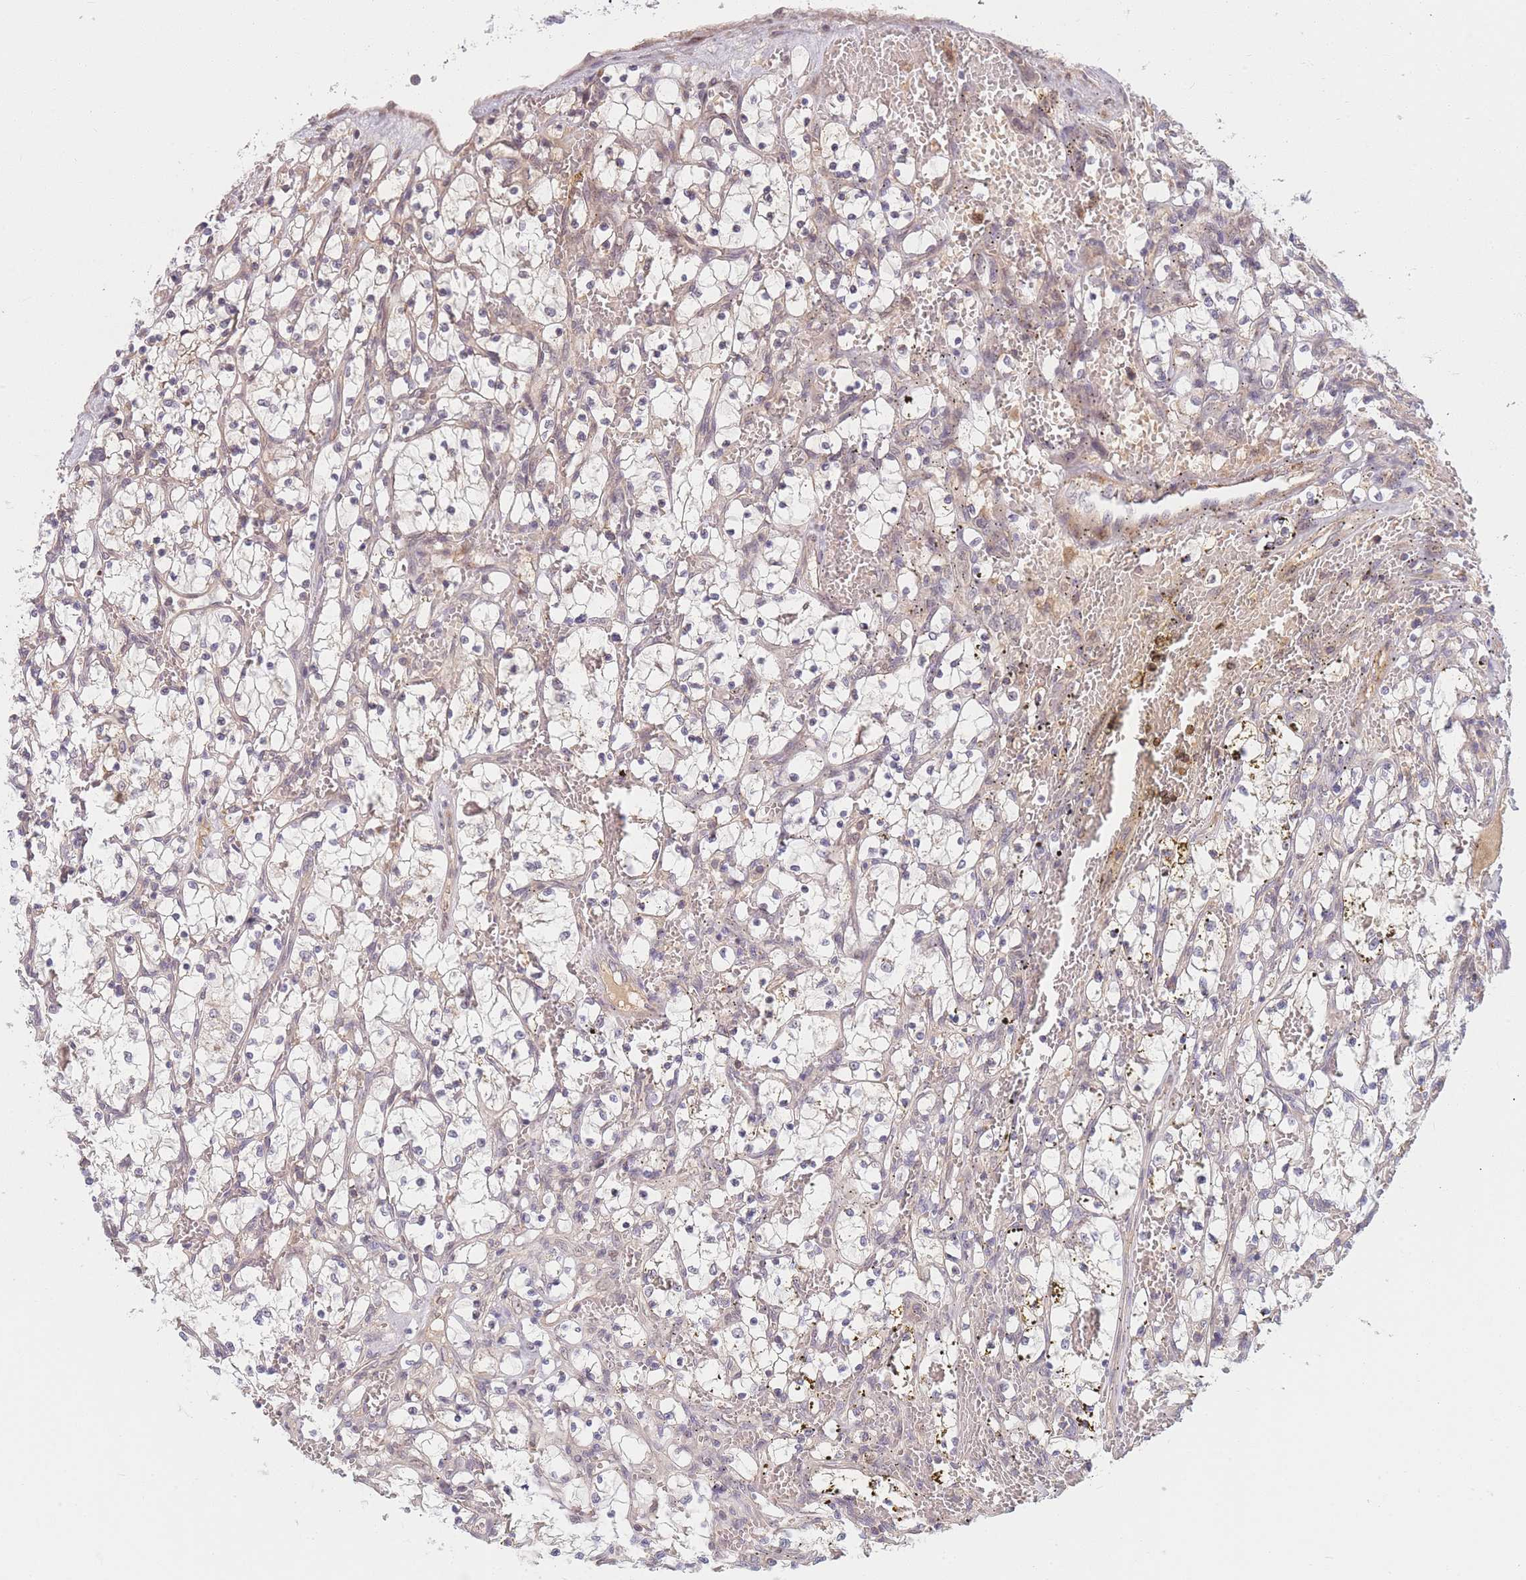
{"staining": {"intensity": "negative", "quantity": "none", "location": "none"}, "tissue": "renal cancer", "cell_type": "Tumor cells", "image_type": "cancer", "snomed": [{"axis": "morphology", "description": "Adenocarcinoma, NOS"}, {"axis": "topography", "description": "Kidney"}], "caption": "High power microscopy histopathology image of an IHC histopathology image of renal cancer (adenocarcinoma), revealing no significant positivity in tumor cells.", "gene": "FAM153A", "patient": {"sex": "female", "age": 69}}